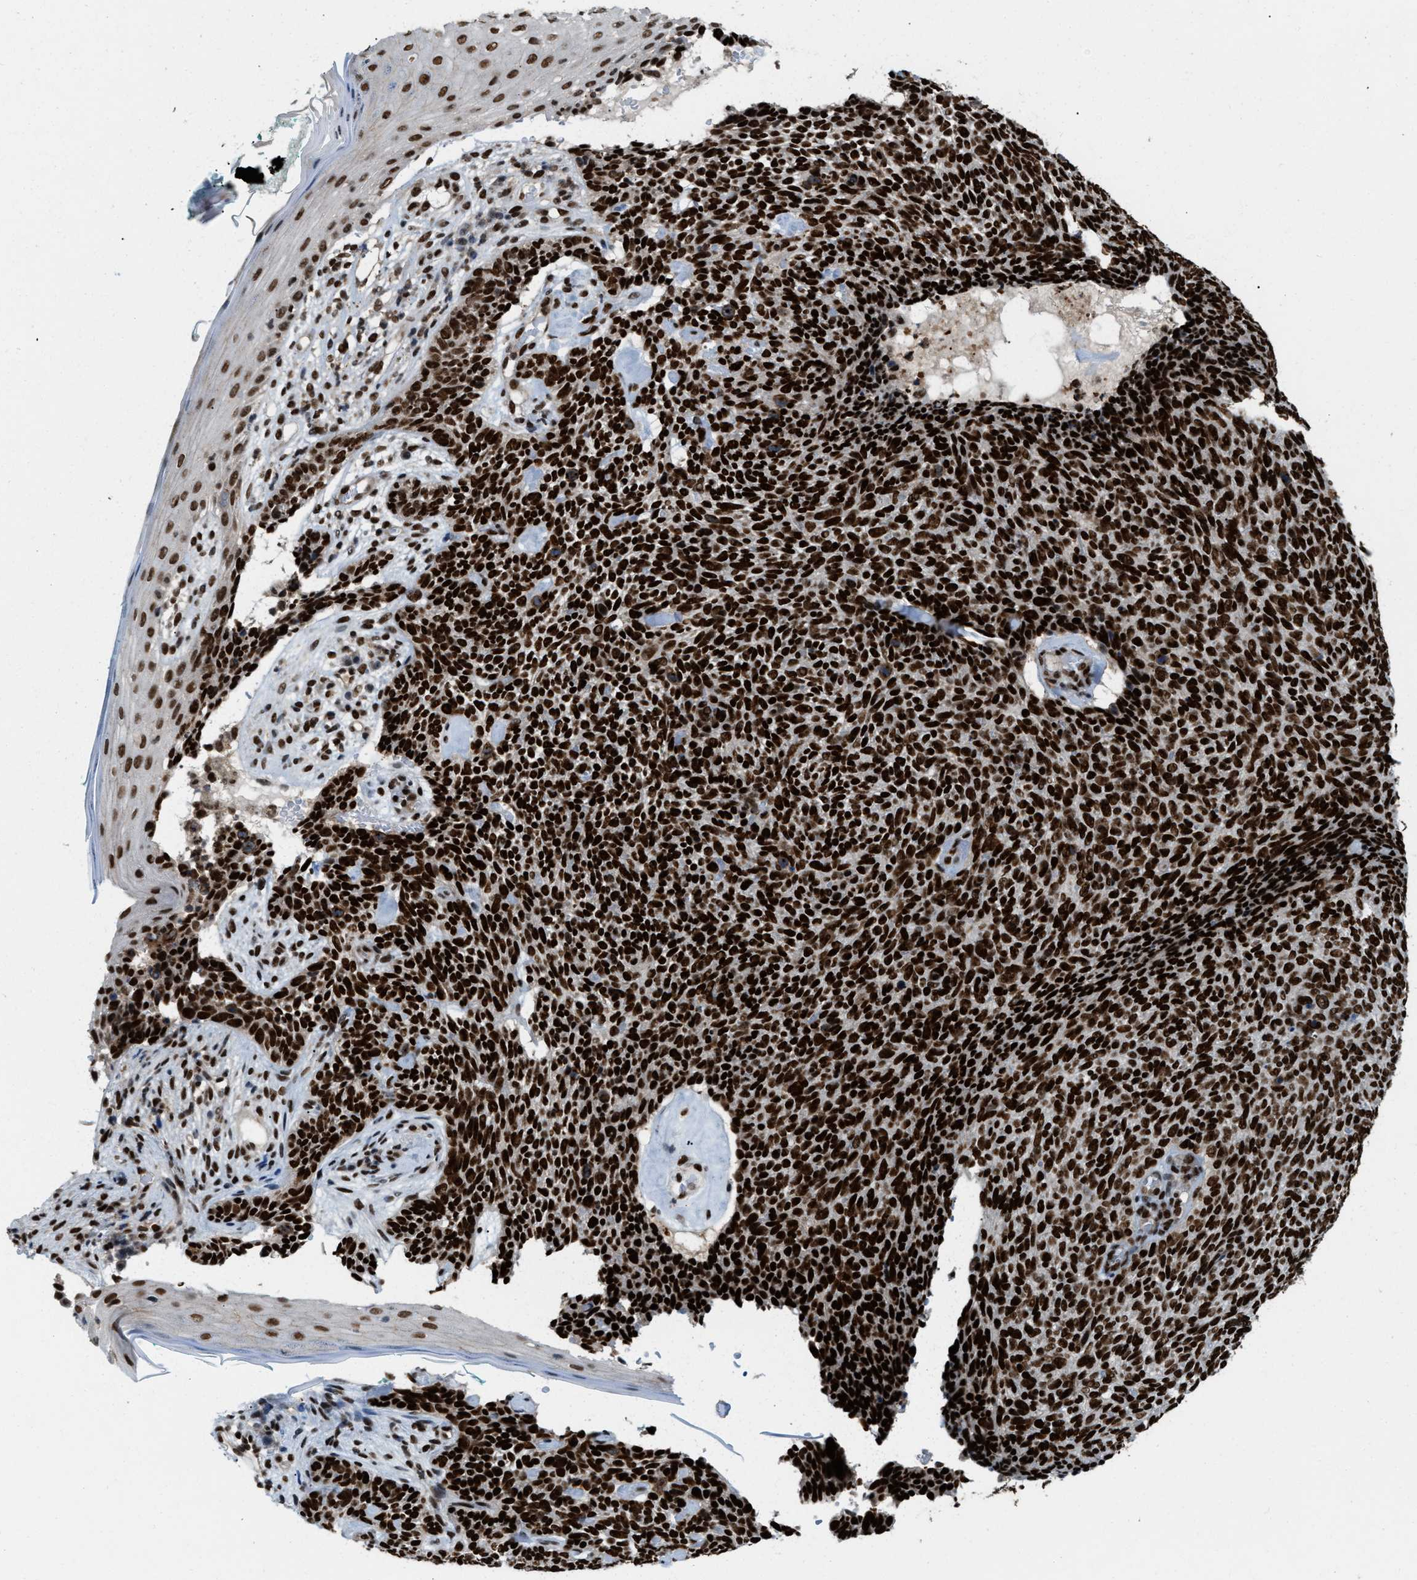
{"staining": {"intensity": "strong", "quantity": ">75%", "location": "nuclear"}, "tissue": "skin cancer", "cell_type": "Tumor cells", "image_type": "cancer", "snomed": [{"axis": "morphology", "description": "Basal cell carcinoma"}, {"axis": "topography", "description": "Skin"}], "caption": "Protein staining of basal cell carcinoma (skin) tissue shows strong nuclear positivity in approximately >75% of tumor cells. The staining was performed using DAB, with brown indicating positive protein expression. Nuclei are stained blue with hematoxylin.", "gene": "NUMA1", "patient": {"sex": "female", "age": 84}}